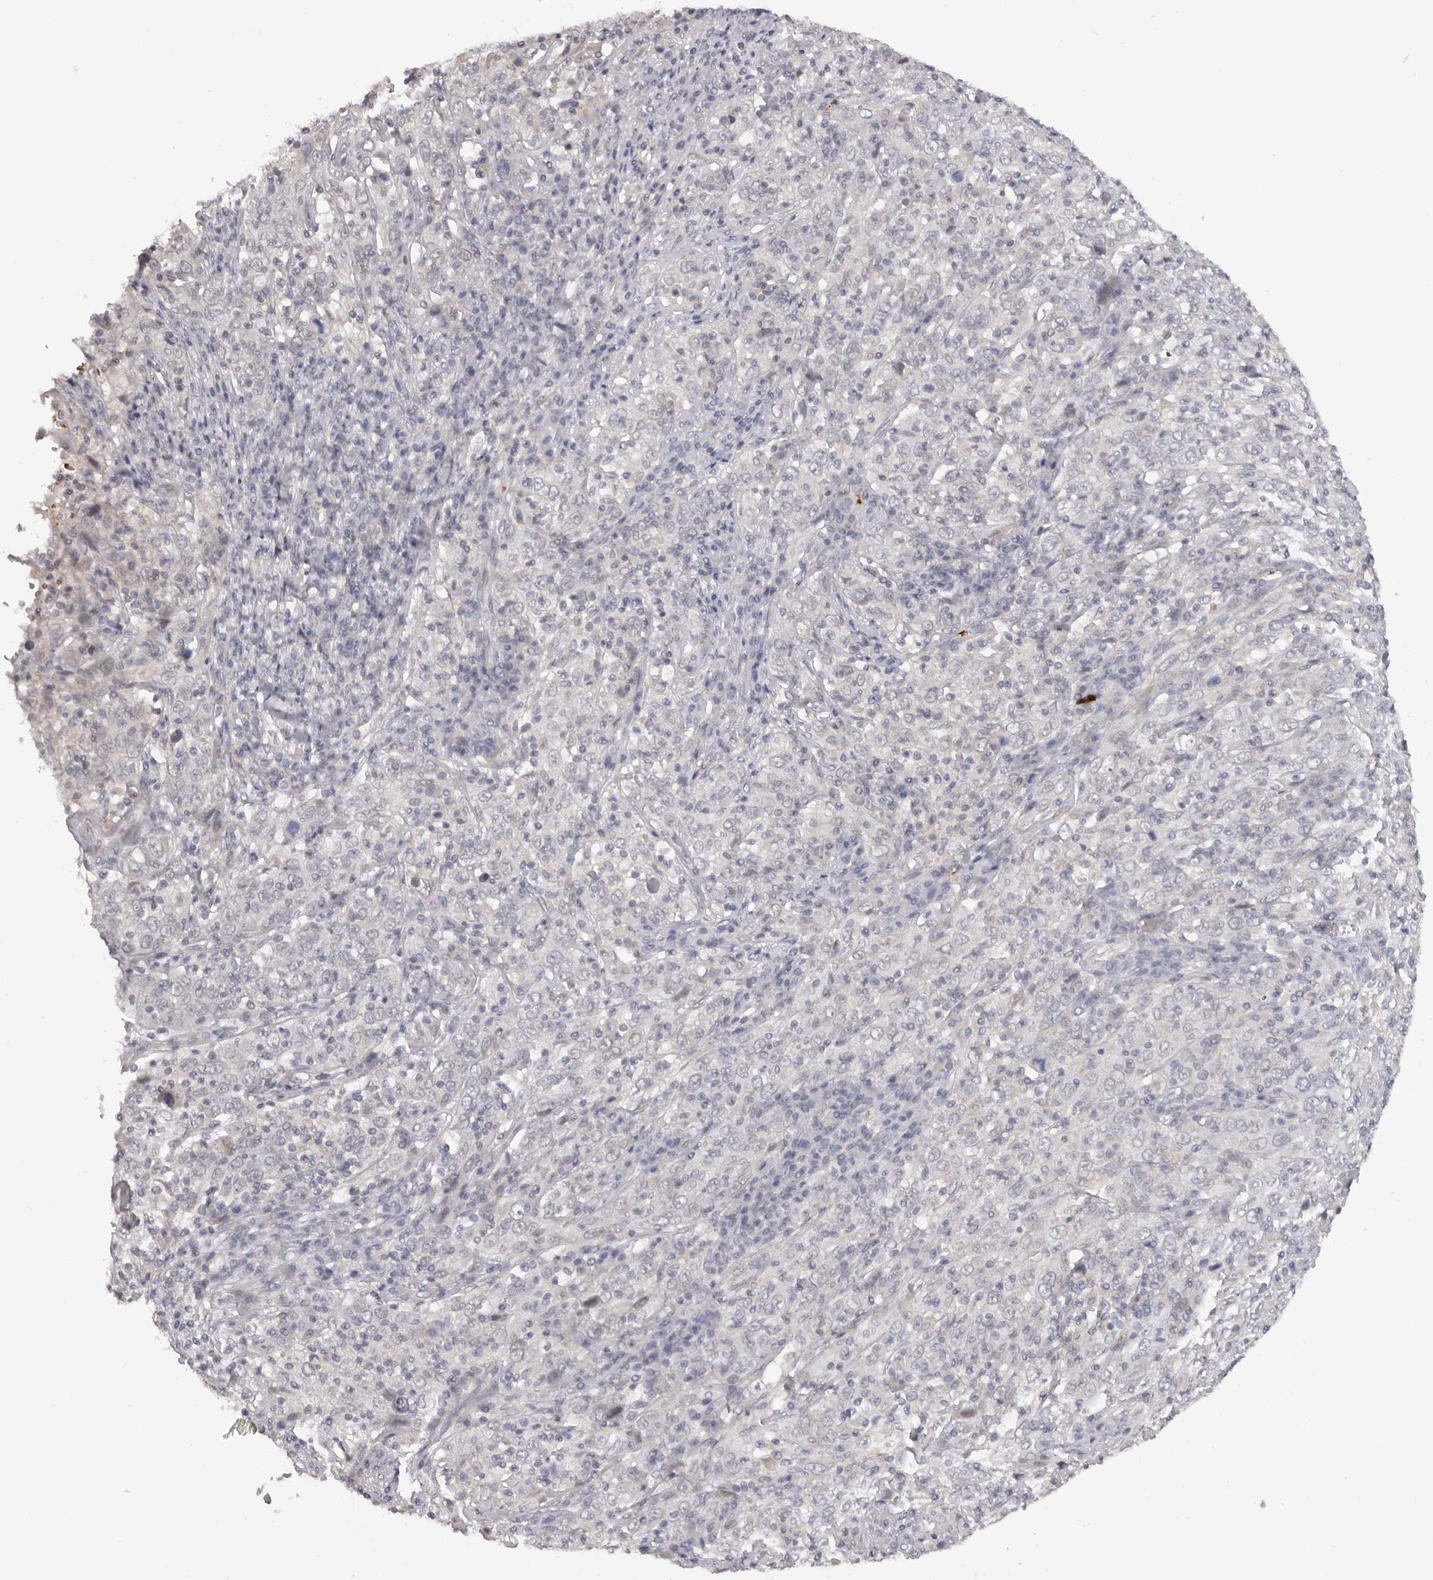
{"staining": {"intensity": "negative", "quantity": "none", "location": "none"}, "tissue": "cervical cancer", "cell_type": "Tumor cells", "image_type": "cancer", "snomed": [{"axis": "morphology", "description": "Squamous cell carcinoma, NOS"}, {"axis": "topography", "description": "Cervix"}], "caption": "High power microscopy image of an immunohistochemistry micrograph of squamous cell carcinoma (cervical), revealing no significant staining in tumor cells.", "gene": "TNR", "patient": {"sex": "female", "age": 46}}